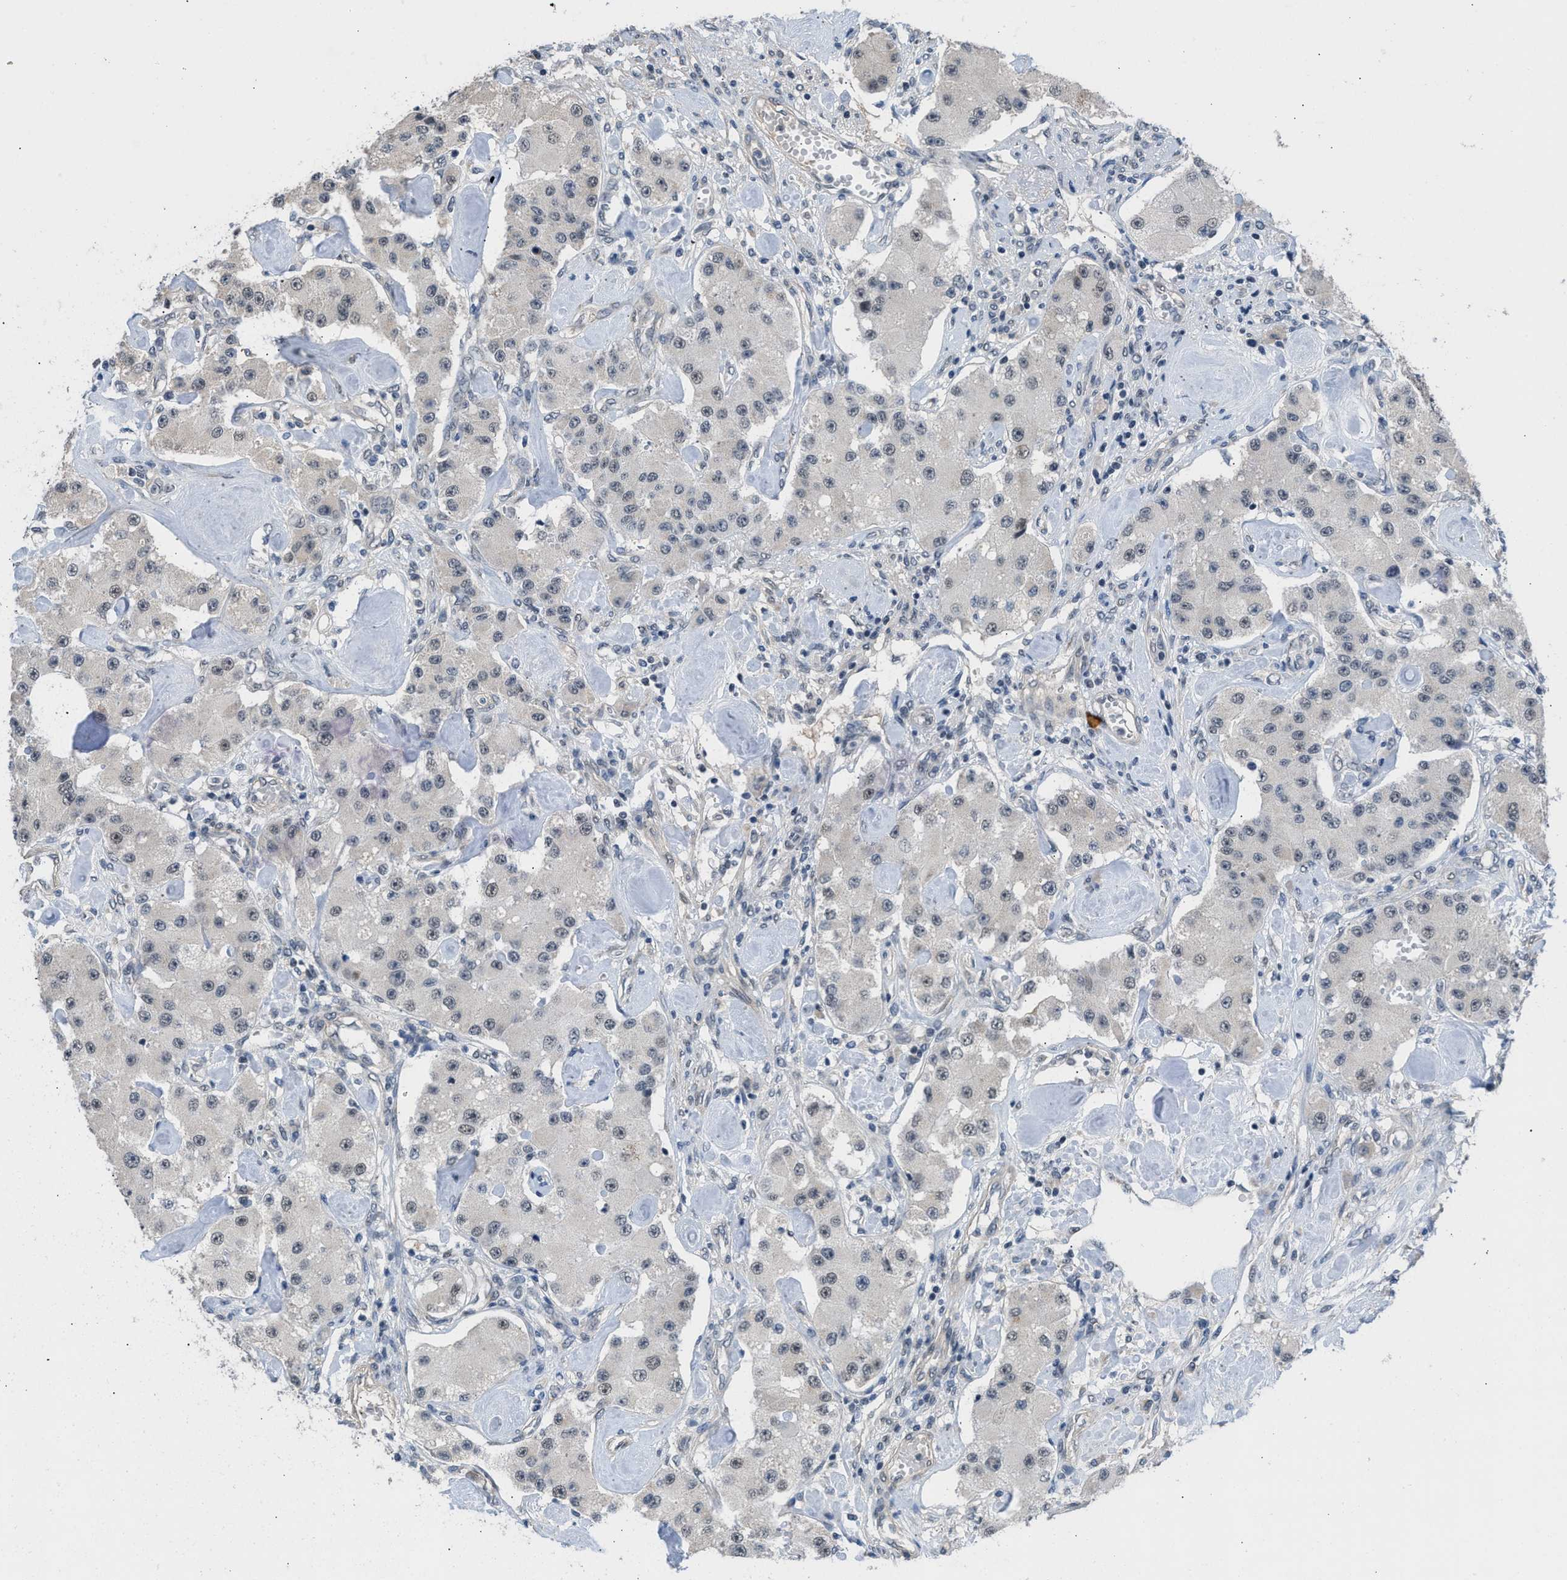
{"staining": {"intensity": "weak", "quantity": "25%-75%", "location": "nuclear"}, "tissue": "carcinoid", "cell_type": "Tumor cells", "image_type": "cancer", "snomed": [{"axis": "morphology", "description": "Carcinoid, malignant, NOS"}, {"axis": "topography", "description": "Pancreas"}], "caption": "Immunohistochemical staining of human carcinoid exhibits low levels of weak nuclear expression in approximately 25%-75% of tumor cells.", "gene": "TERF2IP", "patient": {"sex": "male", "age": 41}}